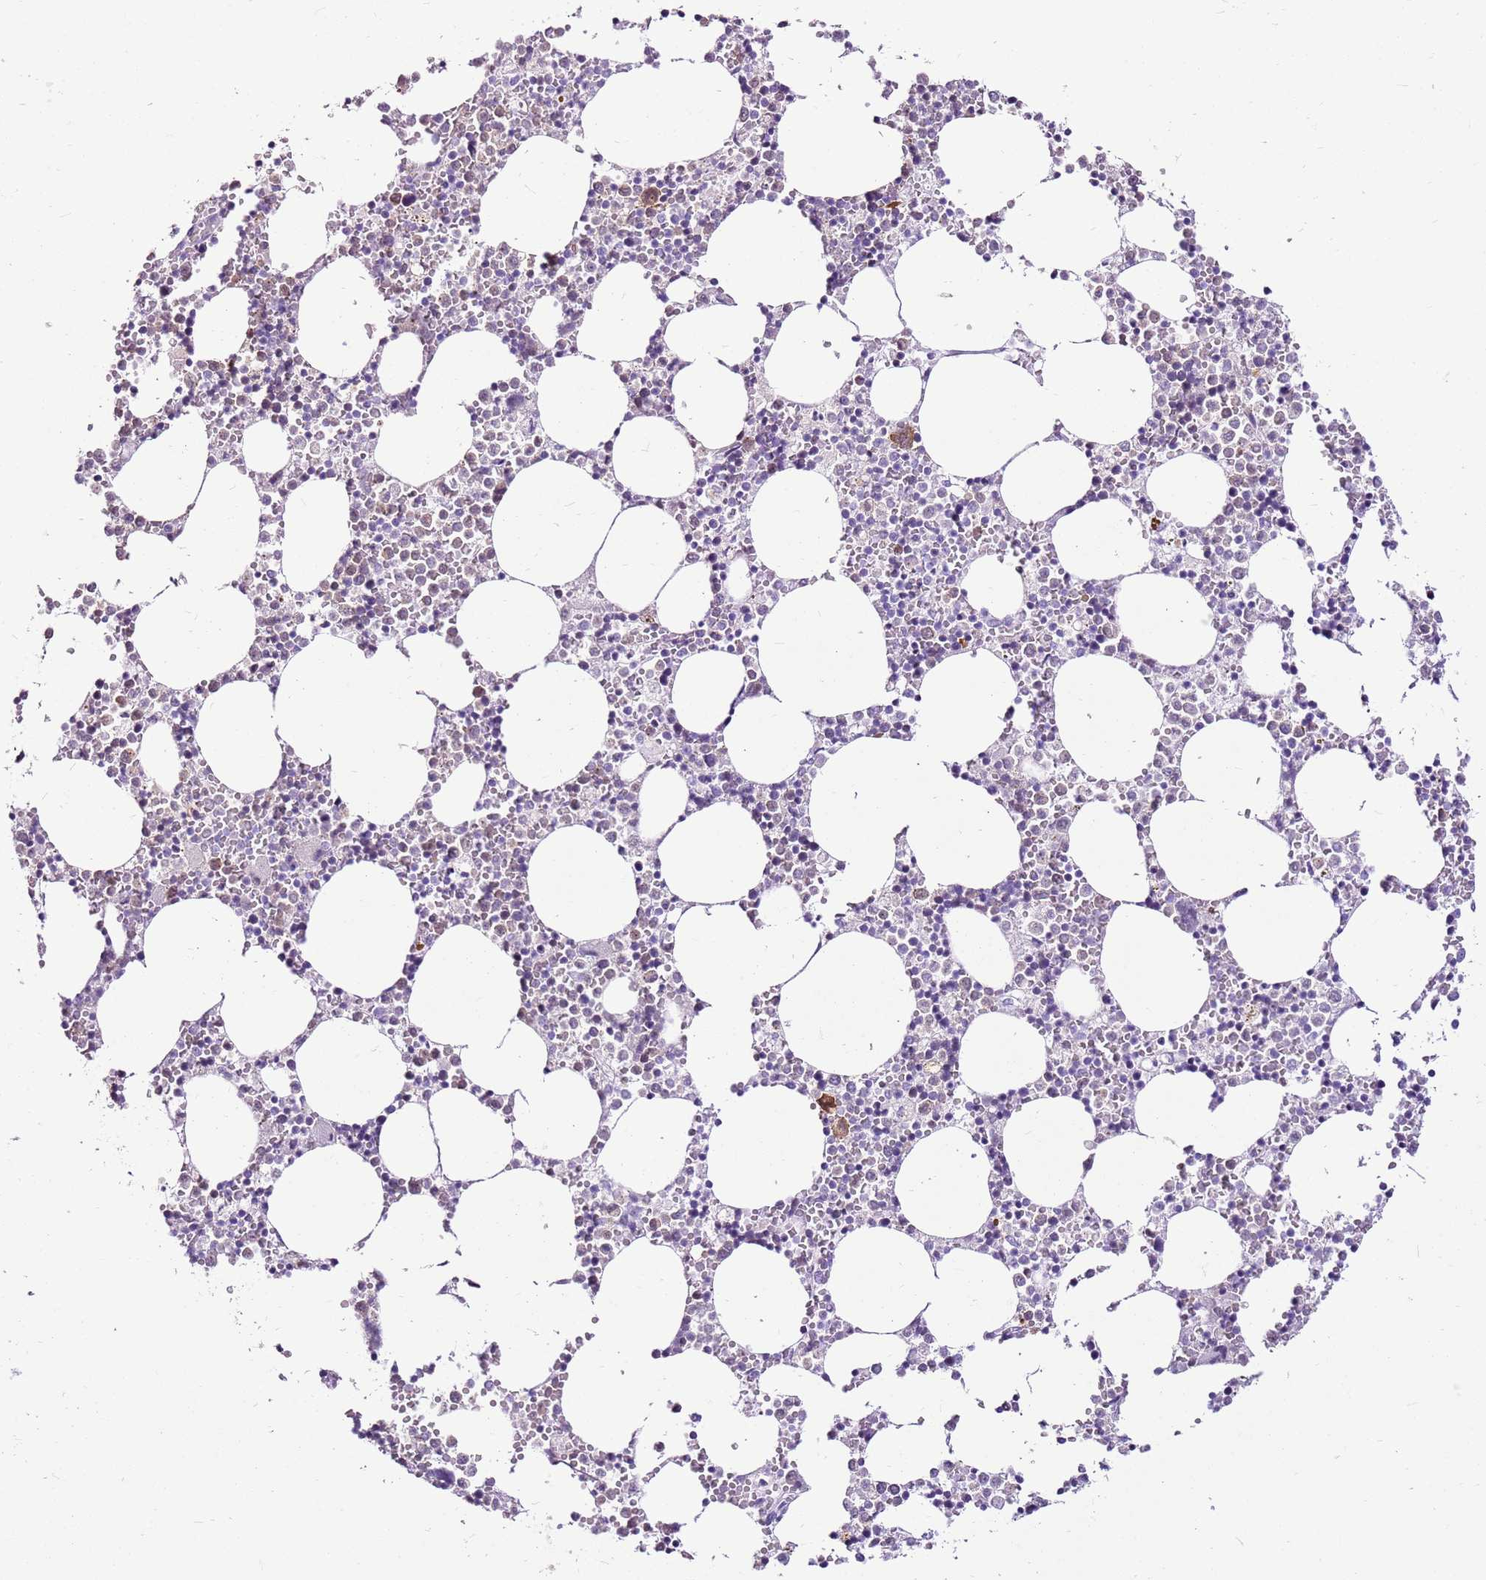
{"staining": {"intensity": "moderate", "quantity": "<25%", "location": "cytoplasmic/membranous"}, "tissue": "bone marrow", "cell_type": "Hematopoietic cells", "image_type": "normal", "snomed": [{"axis": "morphology", "description": "Normal tissue, NOS"}, {"axis": "topography", "description": "Bone marrow"}], "caption": "Human bone marrow stained with a brown dye demonstrates moderate cytoplasmic/membranous positive staining in about <25% of hematopoietic cells.", "gene": "SPC25", "patient": {"sex": "female", "age": 64}}